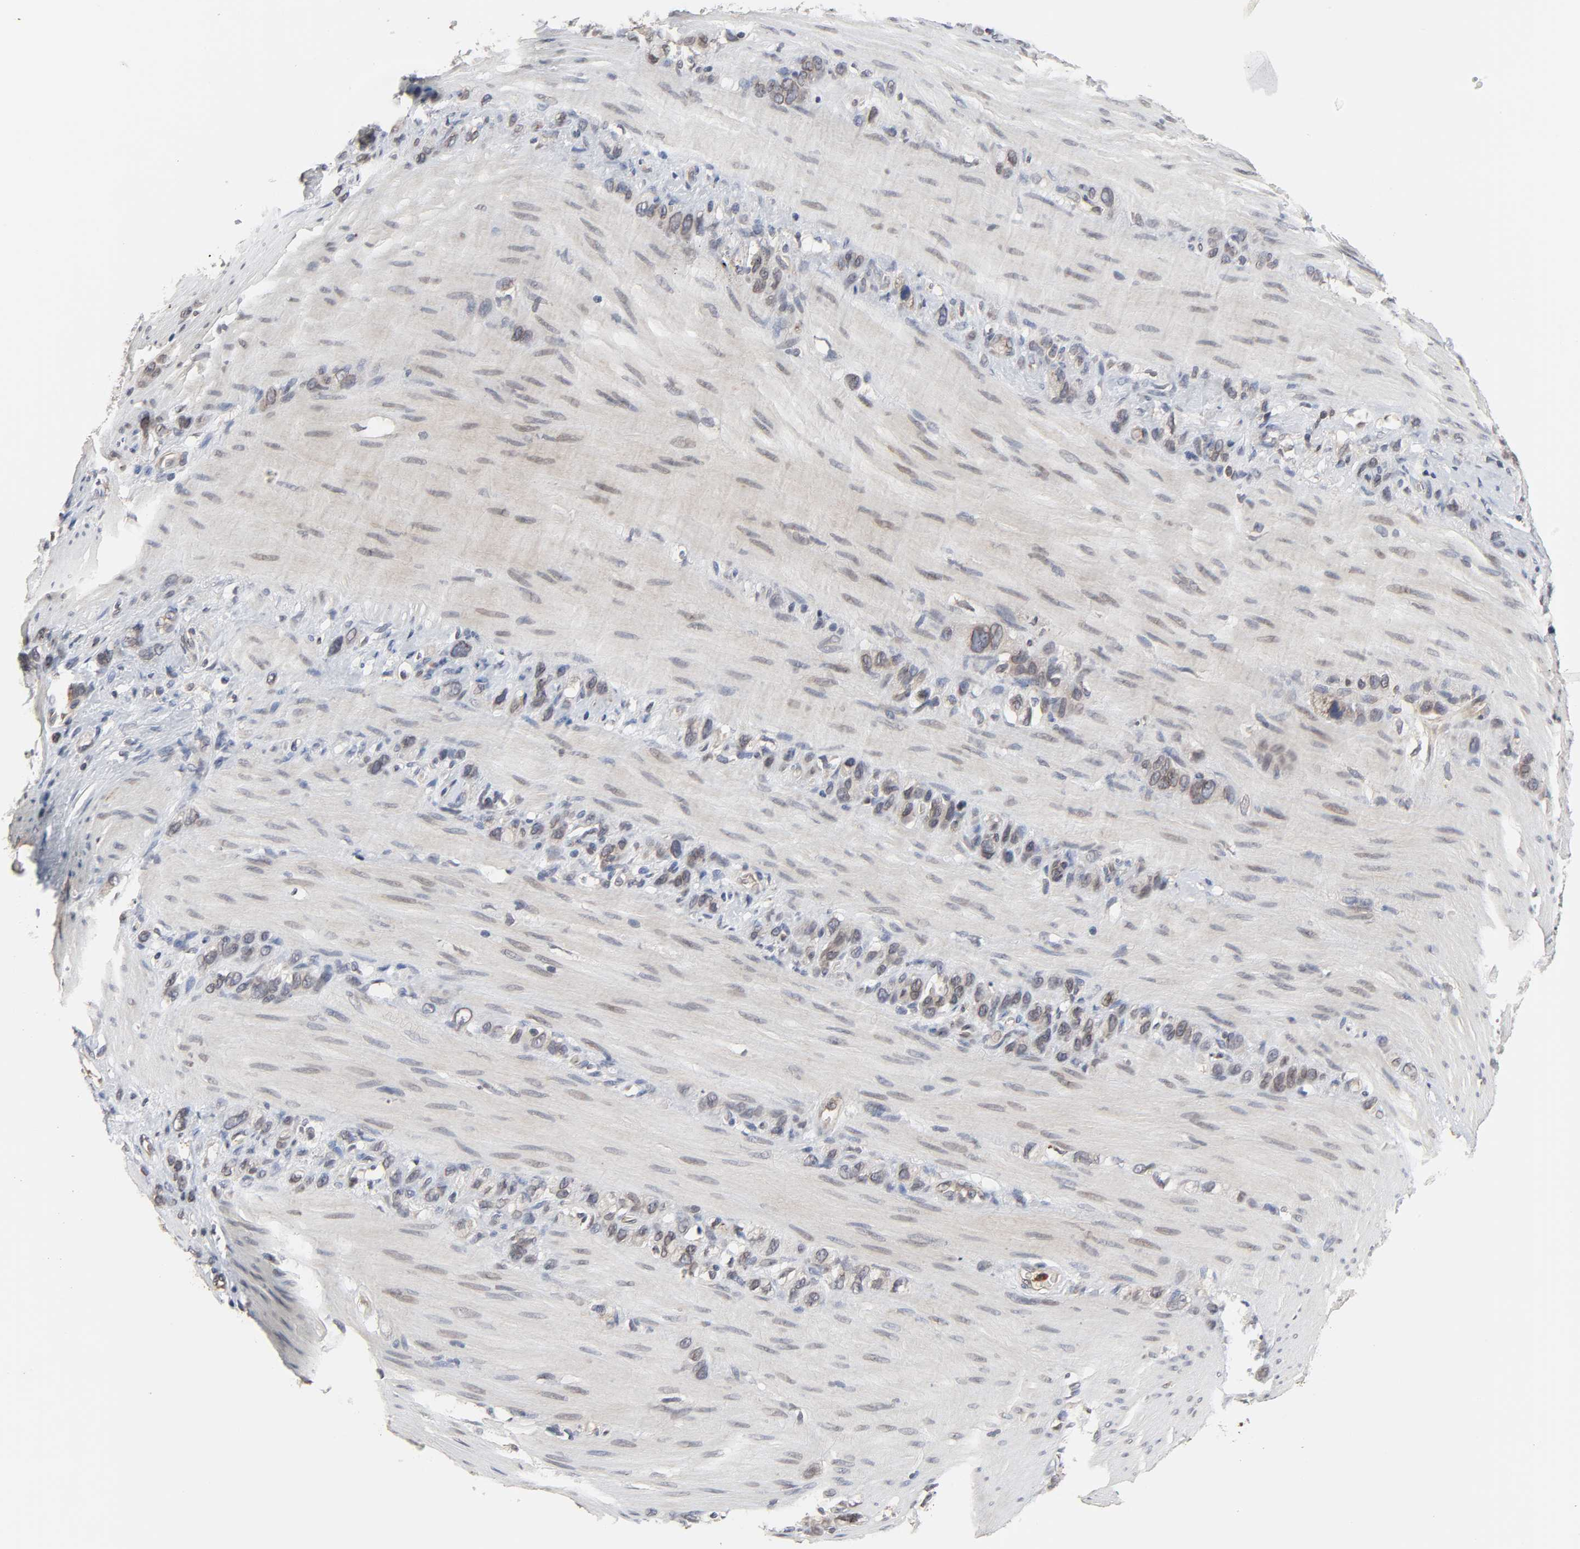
{"staining": {"intensity": "weak", "quantity": ">75%", "location": "cytoplasmic/membranous"}, "tissue": "stomach cancer", "cell_type": "Tumor cells", "image_type": "cancer", "snomed": [{"axis": "morphology", "description": "Normal tissue, NOS"}, {"axis": "morphology", "description": "Adenocarcinoma, NOS"}, {"axis": "morphology", "description": "Adenocarcinoma, High grade"}, {"axis": "topography", "description": "Stomach, upper"}, {"axis": "topography", "description": "Stomach"}], "caption": "The photomicrograph shows a brown stain indicating the presence of a protein in the cytoplasmic/membranous of tumor cells in stomach cancer (adenocarcinoma).", "gene": "CCDC175", "patient": {"sex": "female", "age": 65}}